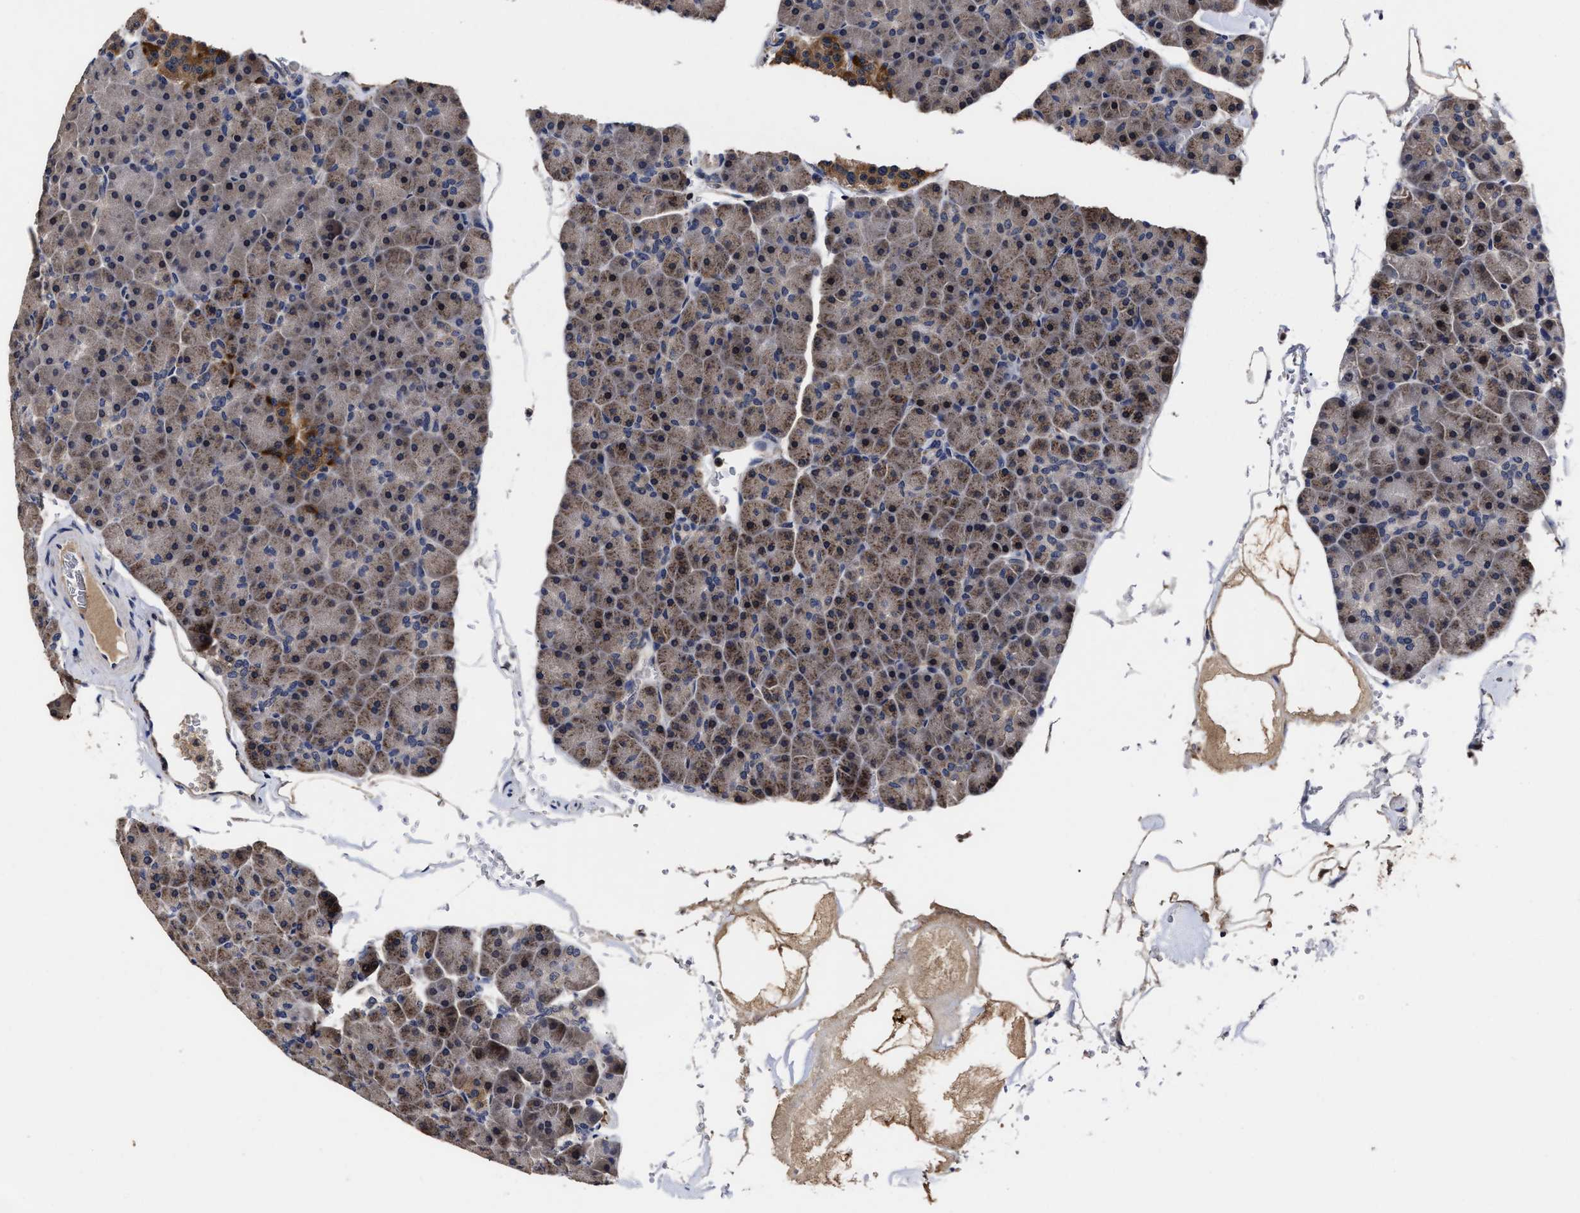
{"staining": {"intensity": "weak", "quantity": ">75%", "location": "cytoplasmic/membranous"}, "tissue": "pancreas", "cell_type": "Exocrine glandular cells", "image_type": "normal", "snomed": [{"axis": "morphology", "description": "Normal tissue, NOS"}, {"axis": "topography", "description": "Pancreas"}], "caption": "Brown immunohistochemical staining in unremarkable pancreas reveals weak cytoplasmic/membranous staining in approximately >75% of exocrine glandular cells. (DAB IHC, brown staining for protein, blue staining for nuclei).", "gene": "SOCS5", "patient": {"sex": "male", "age": 35}}